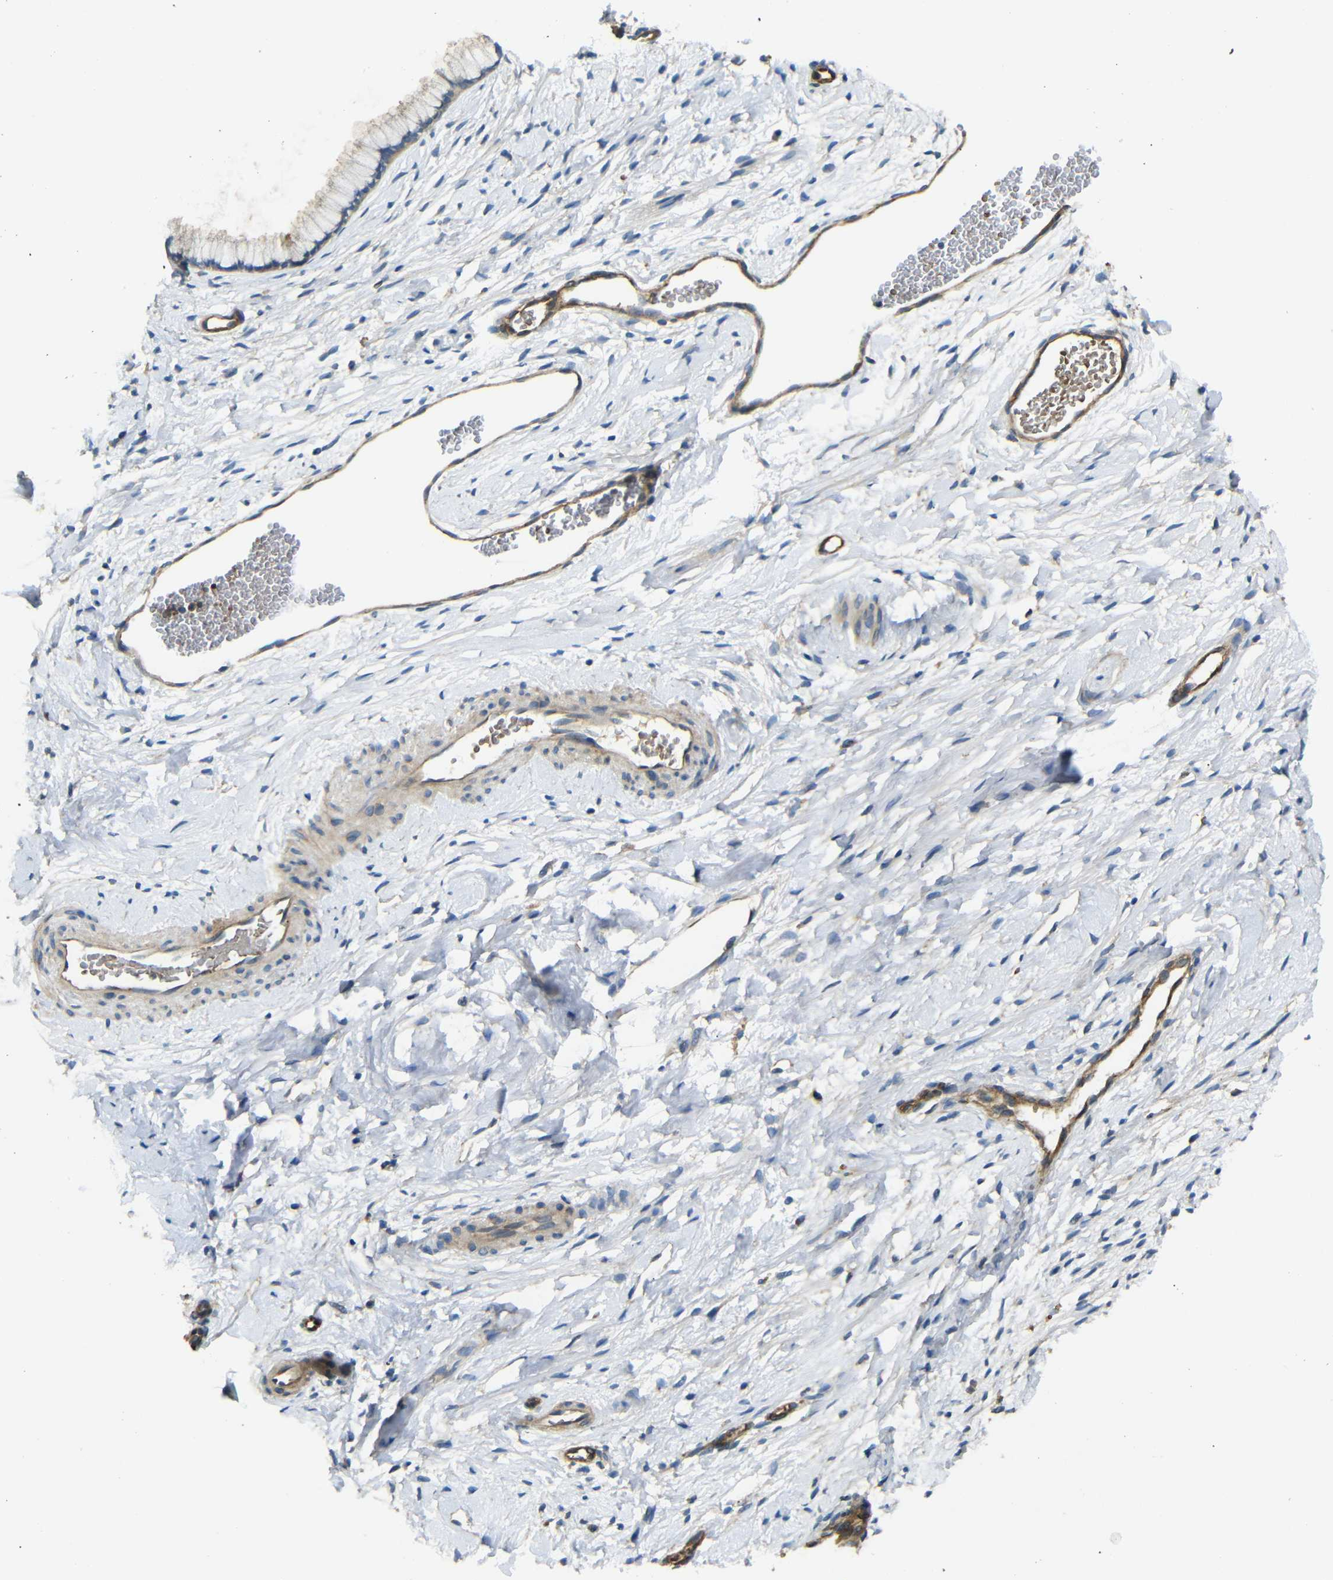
{"staining": {"intensity": "weak", "quantity": "<25%", "location": "cytoplasmic/membranous"}, "tissue": "cervix", "cell_type": "Glandular cells", "image_type": "normal", "snomed": [{"axis": "morphology", "description": "Normal tissue, NOS"}, {"axis": "topography", "description": "Cervix"}], "caption": "Protein analysis of unremarkable cervix shows no significant positivity in glandular cells.", "gene": "MYO1B", "patient": {"sex": "female", "age": 65}}